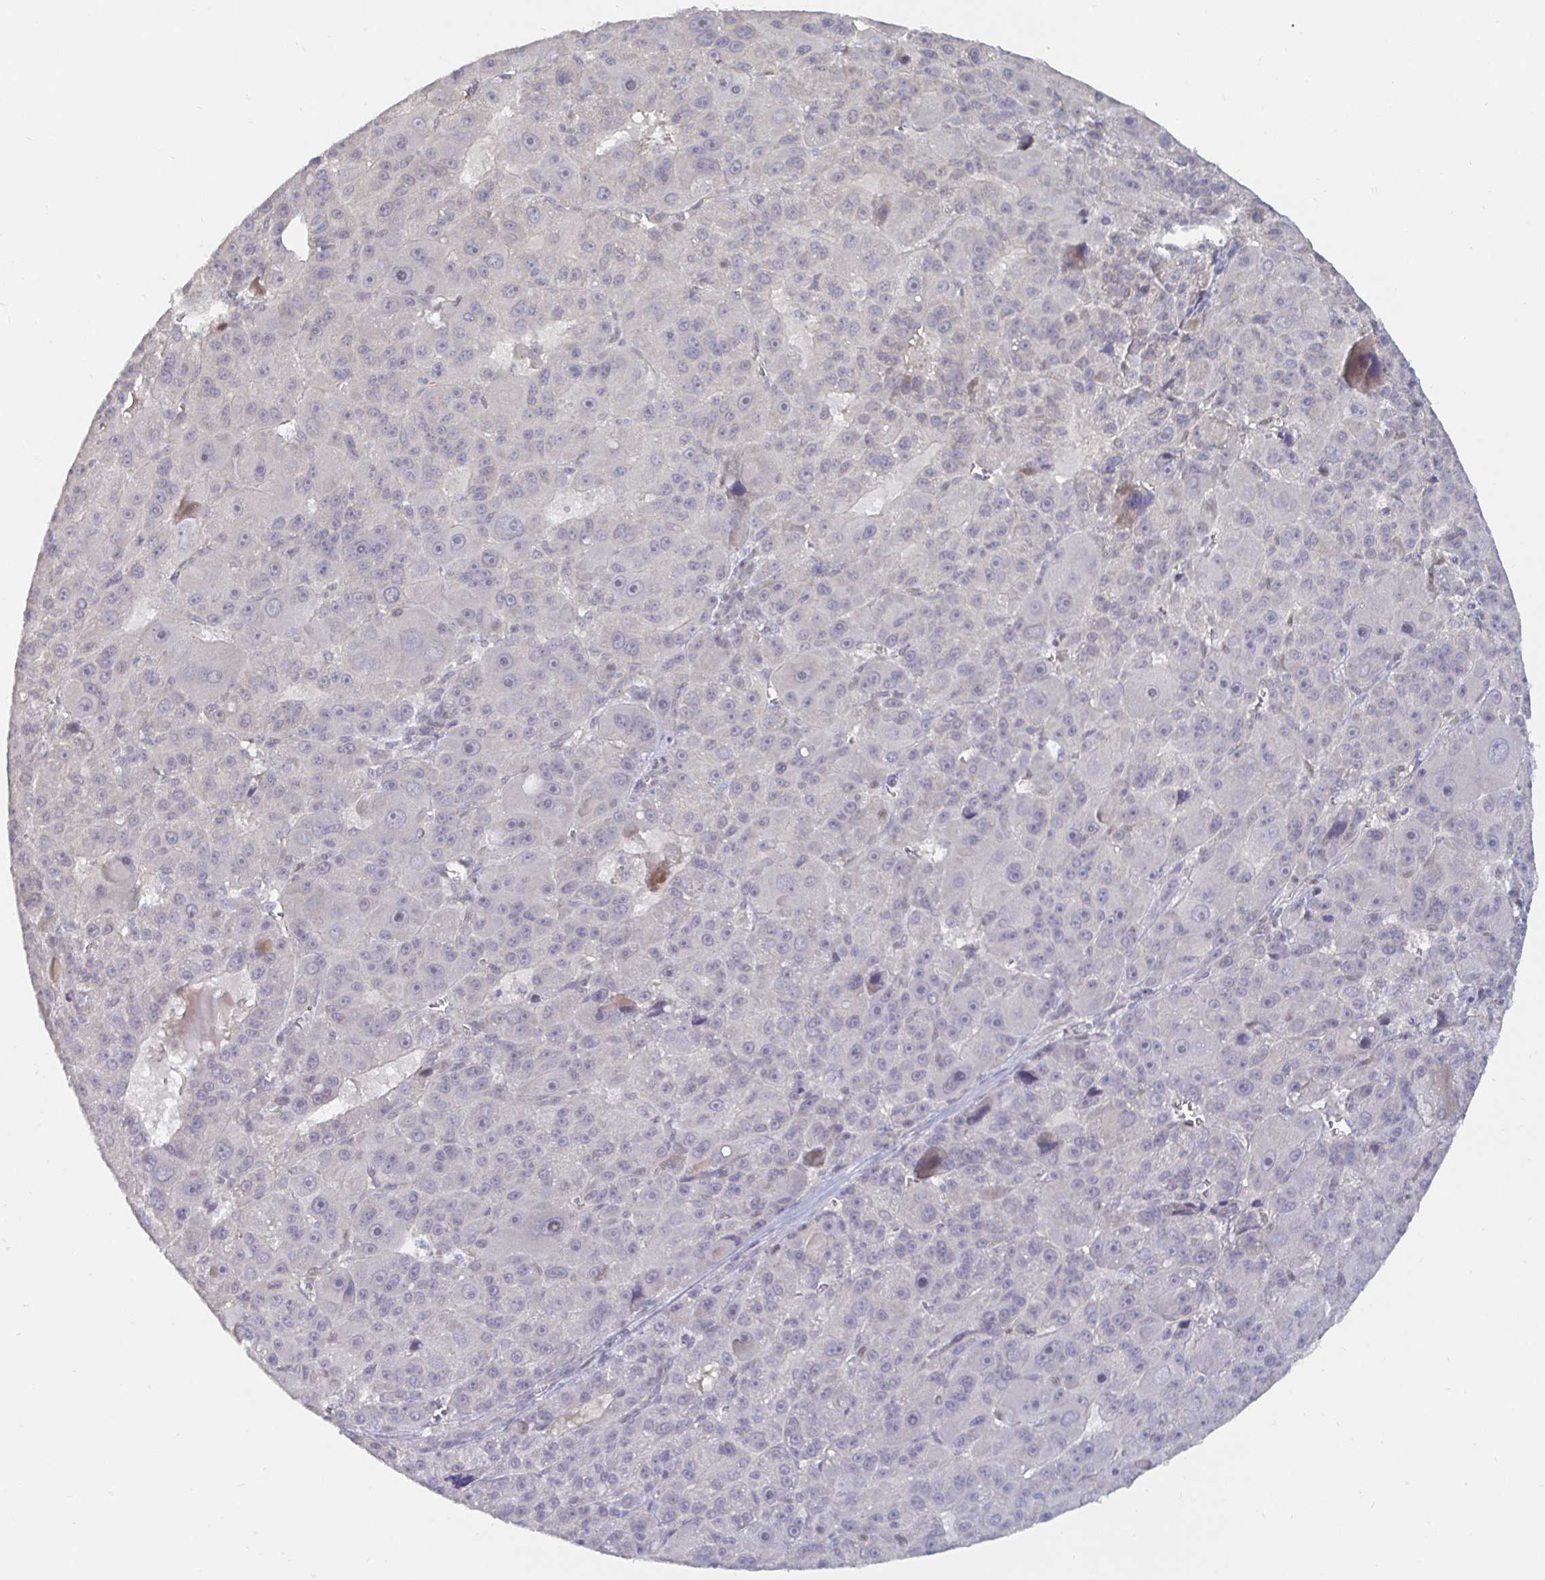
{"staining": {"intensity": "negative", "quantity": "none", "location": "none"}, "tissue": "liver cancer", "cell_type": "Tumor cells", "image_type": "cancer", "snomed": [{"axis": "morphology", "description": "Carcinoma, Hepatocellular, NOS"}, {"axis": "topography", "description": "Liver"}], "caption": "The histopathology image shows no significant positivity in tumor cells of hepatocellular carcinoma (liver). (DAB (3,3'-diaminobenzidine) IHC with hematoxylin counter stain).", "gene": "MEIS1", "patient": {"sex": "male", "age": 76}}